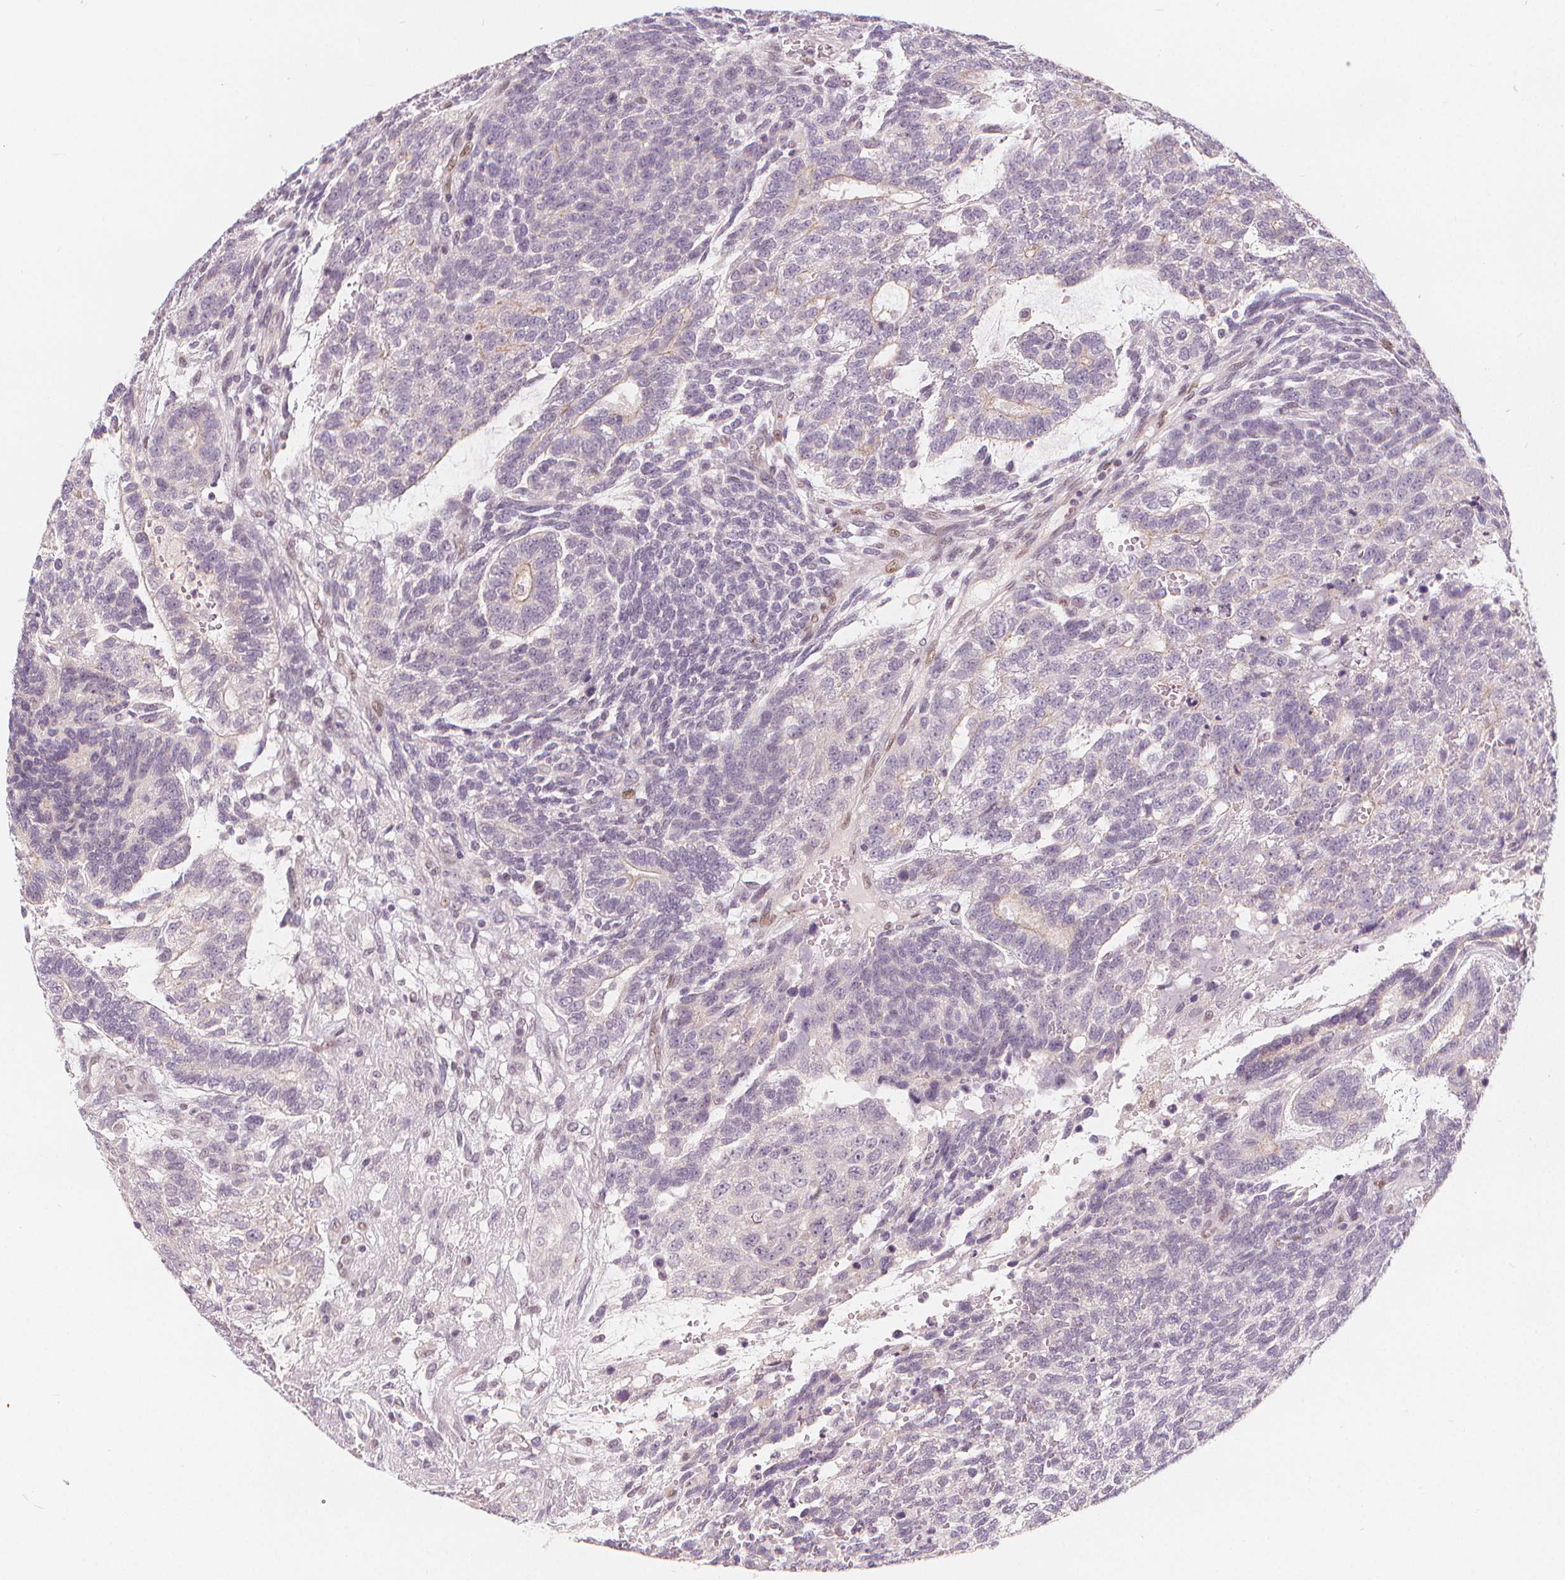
{"staining": {"intensity": "negative", "quantity": "none", "location": "none"}, "tissue": "testis cancer", "cell_type": "Tumor cells", "image_type": "cancer", "snomed": [{"axis": "morphology", "description": "Carcinoma, Embryonal, NOS"}, {"axis": "topography", "description": "Testis"}], "caption": "An IHC image of testis cancer is shown. There is no staining in tumor cells of testis cancer. (Brightfield microscopy of DAB (3,3'-diaminobenzidine) immunohistochemistry (IHC) at high magnification).", "gene": "DRC3", "patient": {"sex": "male", "age": 23}}